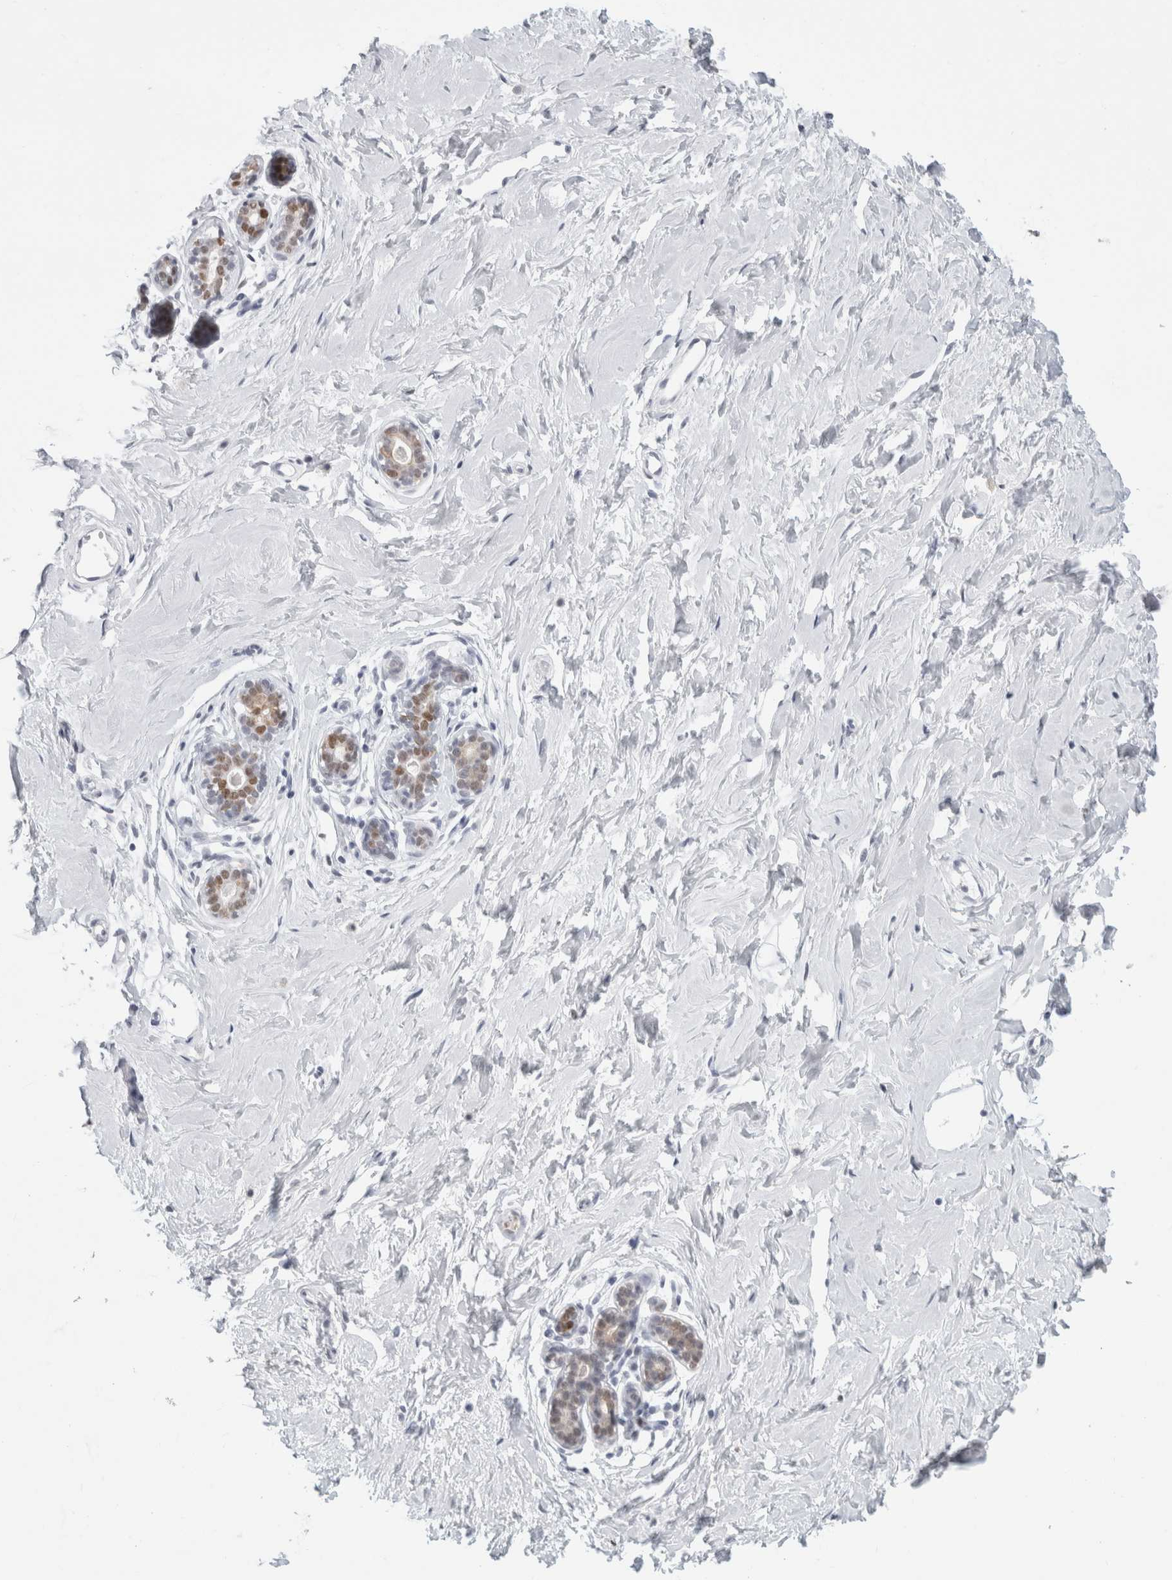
{"staining": {"intensity": "negative", "quantity": "none", "location": "none"}, "tissue": "breast", "cell_type": "Adipocytes", "image_type": "normal", "snomed": [{"axis": "morphology", "description": "Normal tissue, NOS"}, {"axis": "morphology", "description": "Adenoma, NOS"}, {"axis": "topography", "description": "Breast"}], "caption": "A histopathology image of breast stained for a protein demonstrates no brown staining in adipocytes.", "gene": "SMARCC1", "patient": {"sex": "female", "age": 23}}